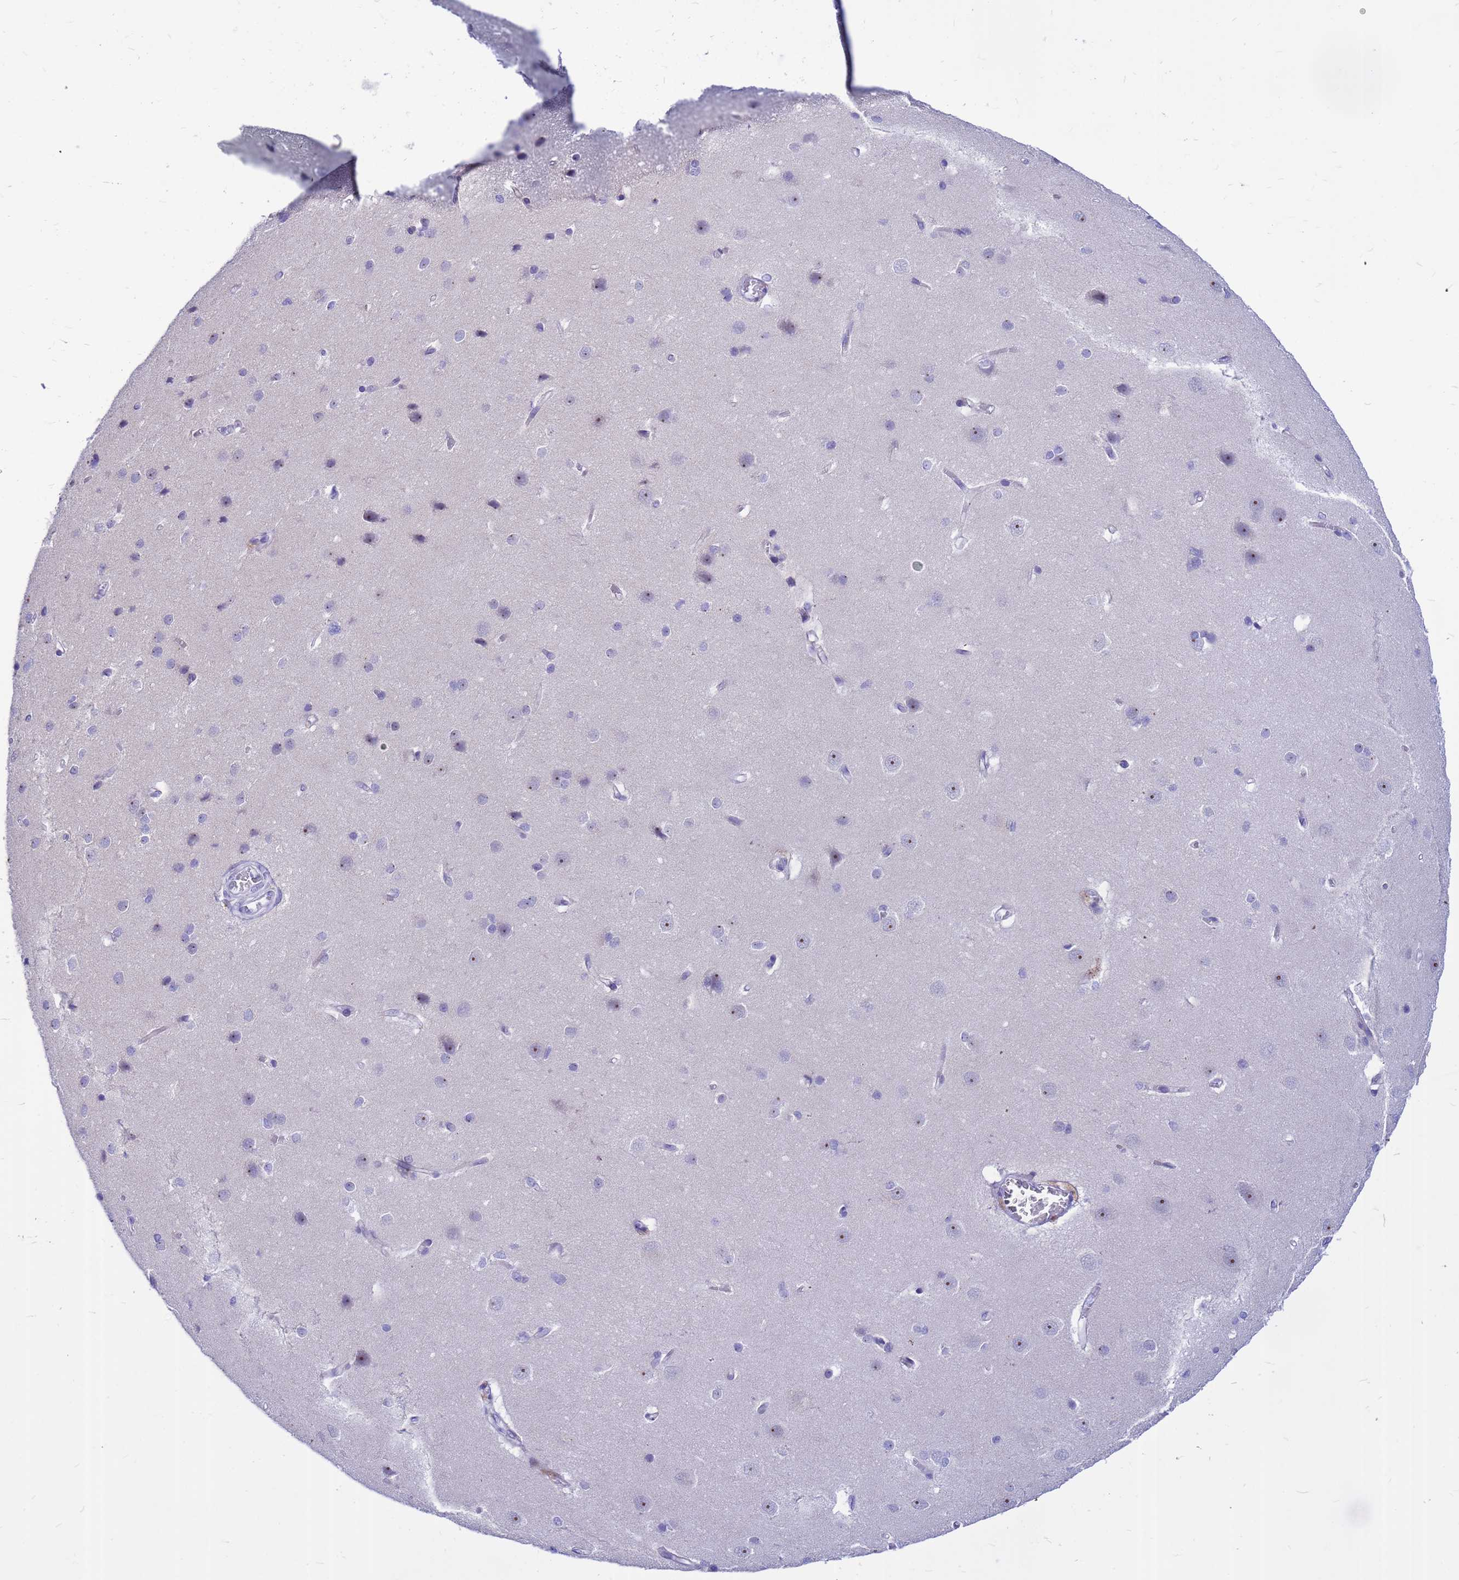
{"staining": {"intensity": "negative", "quantity": "none", "location": "none"}, "tissue": "cerebral cortex", "cell_type": "Endothelial cells", "image_type": "normal", "snomed": [{"axis": "morphology", "description": "Normal tissue, NOS"}, {"axis": "topography", "description": "Cerebral cortex"}], "caption": "An IHC image of unremarkable cerebral cortex is shown. There is no staining in endothelial cells of cerebral cortex. (DAB immunohistochemistry (IHC) with hematoxylin counter stain).", "gene": "DMRTC2", "patient": {"sex": "male", "age": 37}}